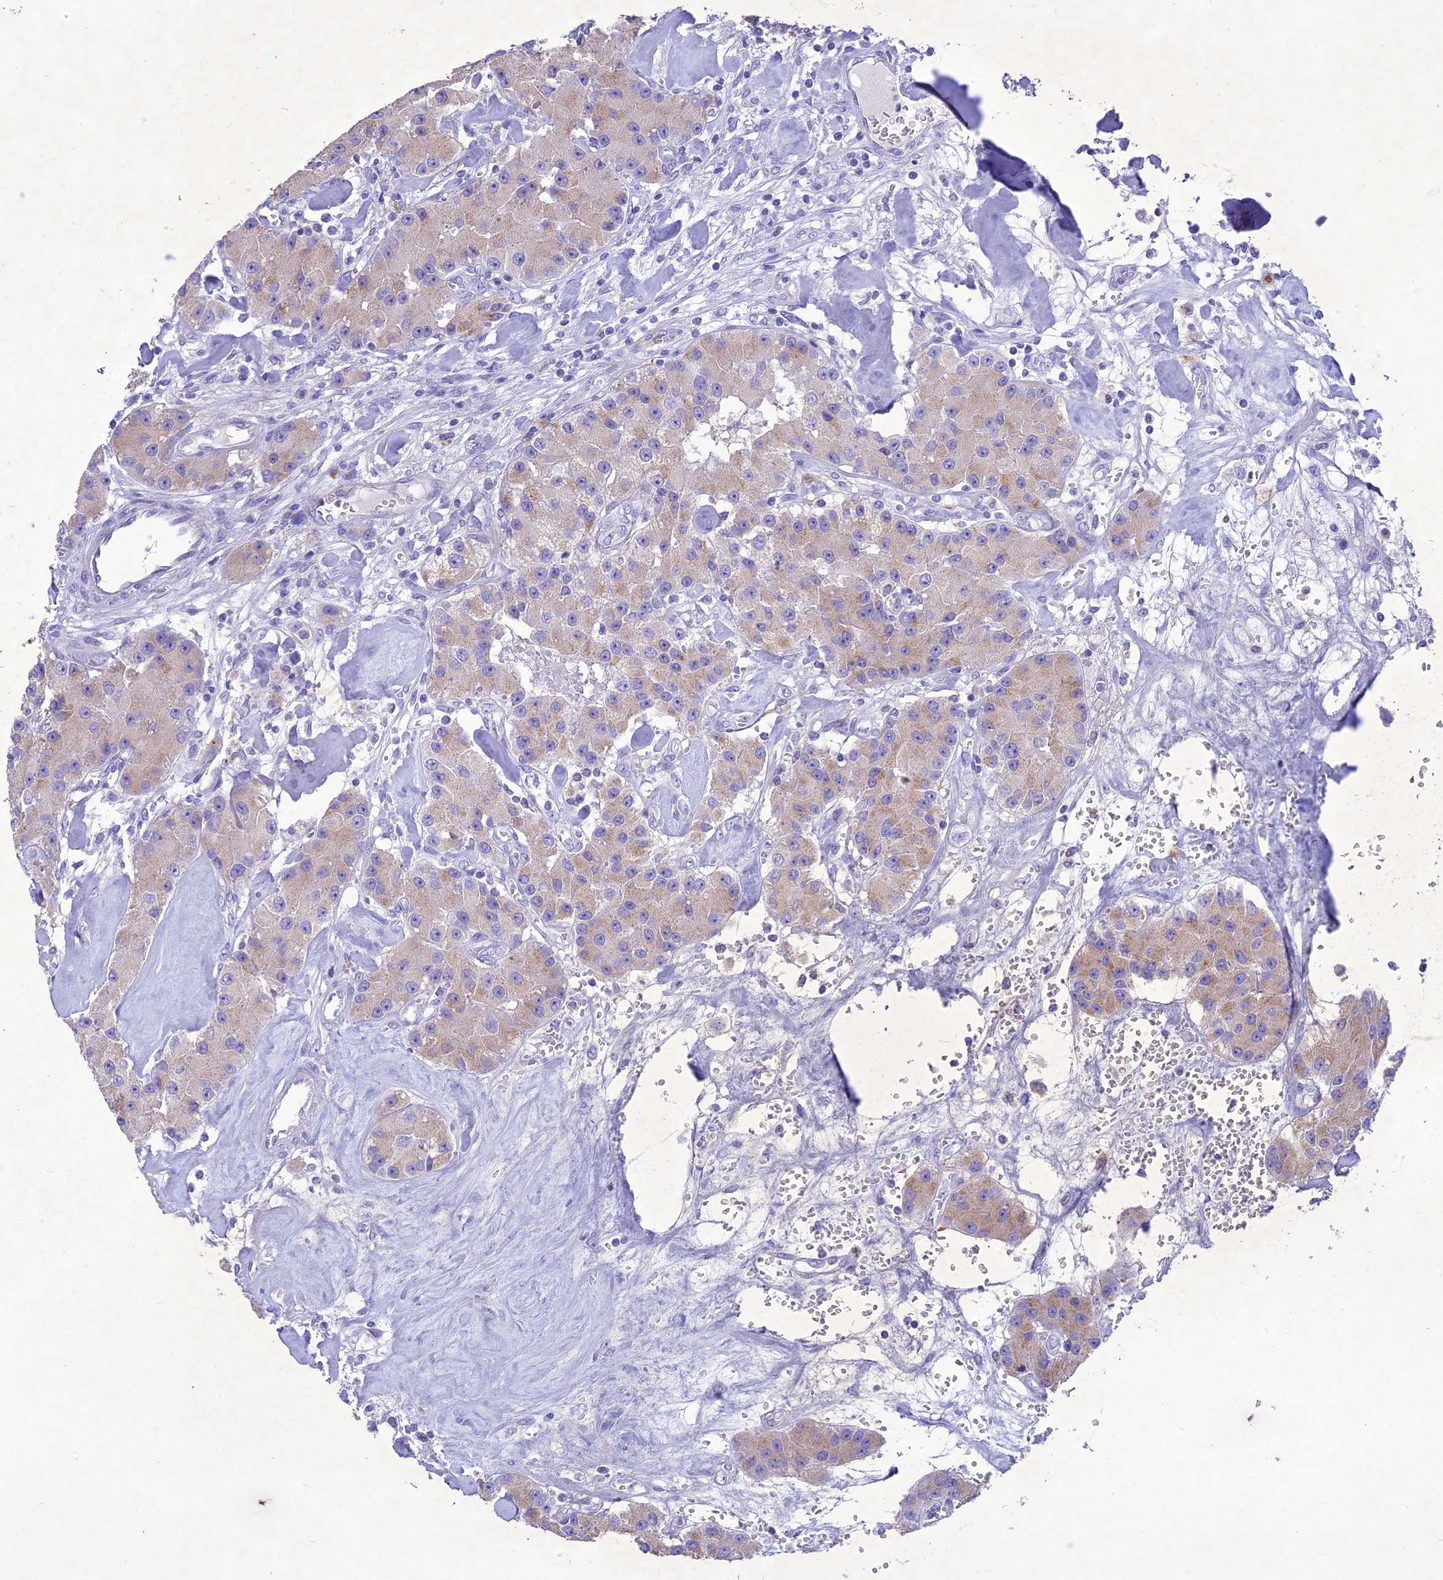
{"staining": {"intensity": "weak", "quantity": ">75%", "location": "cytoplasmic/membranous"}, "tissue": "carcinoid", "cell_type": "Tumor cells", "image_type": "cancer", "snomed": [{"axis": "morphology", "description": "Carcinoid, malignant, NOS"}, {"axis": "topography", "description": "Pancreas"}], "caption": "Weak cytoplasmic/membranous positivity for a protein is present in about >75% of tumor cells of carcinoid using immunohistochemistry (IHC).", "gene": "SLC13A5", "patient": {"sex": "male", "age": 41}}